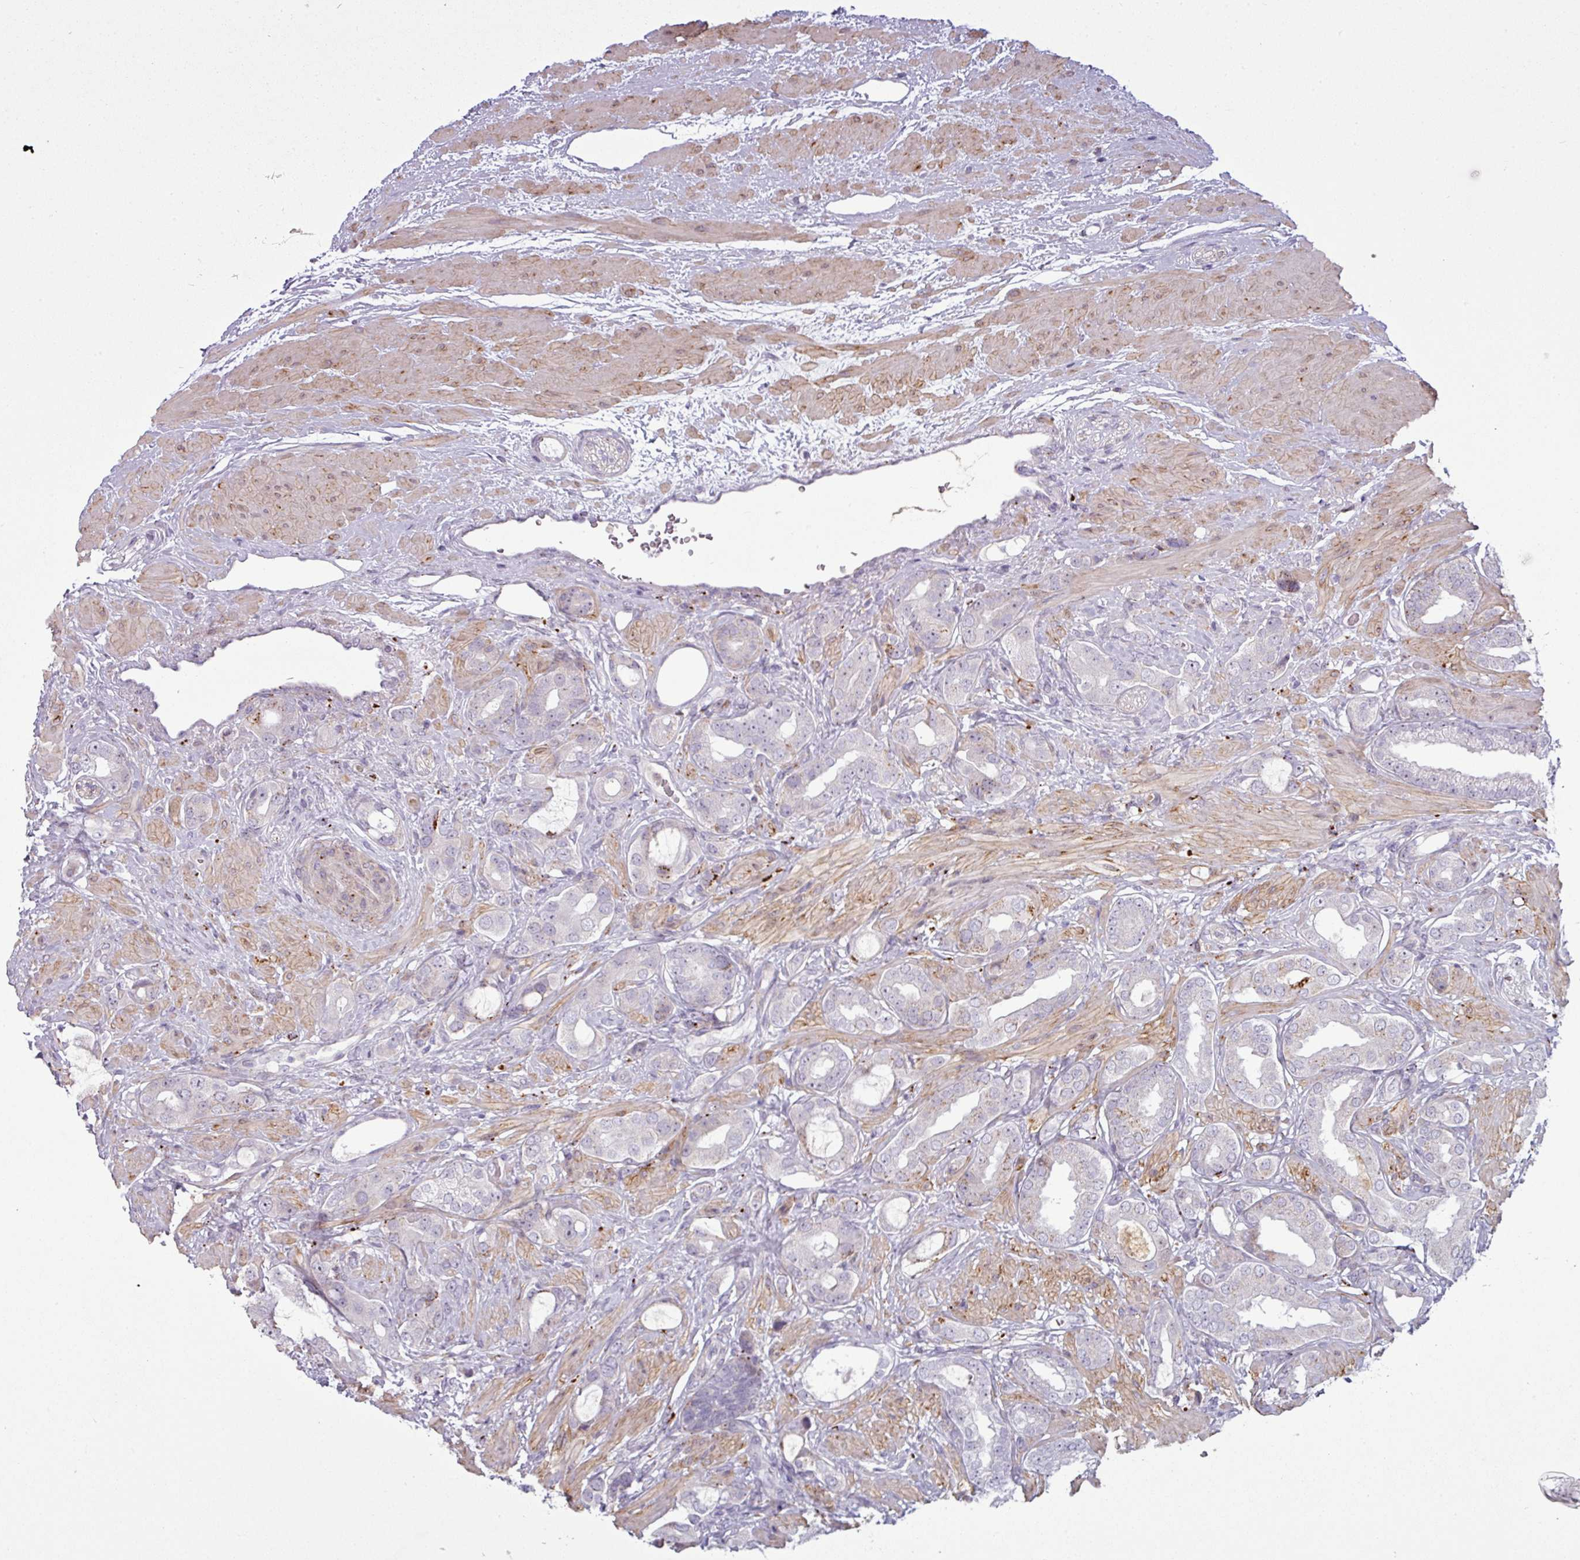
{"staining": {"intensity": "negative", "quantity": "none", "location": "none"}, "tissue": "prostate cancer", "cell_type": "Tumor cells", "image_type": "cancer", "snomed": [{"axis": "morphology", "description": "Adenocarcinoma, Low grade"}, {"axis": "topography", "description": "Prostate"}], "caption": "Immunohistochemistry (IHC) photomicrograph of human prostate cancer (adenocarcinoma (low-grade)) stained for a protein (brown), which displays no expression in tumor cells.", "gene": "MAP7D2", "patient": {"sex": "male", "age": 57}}